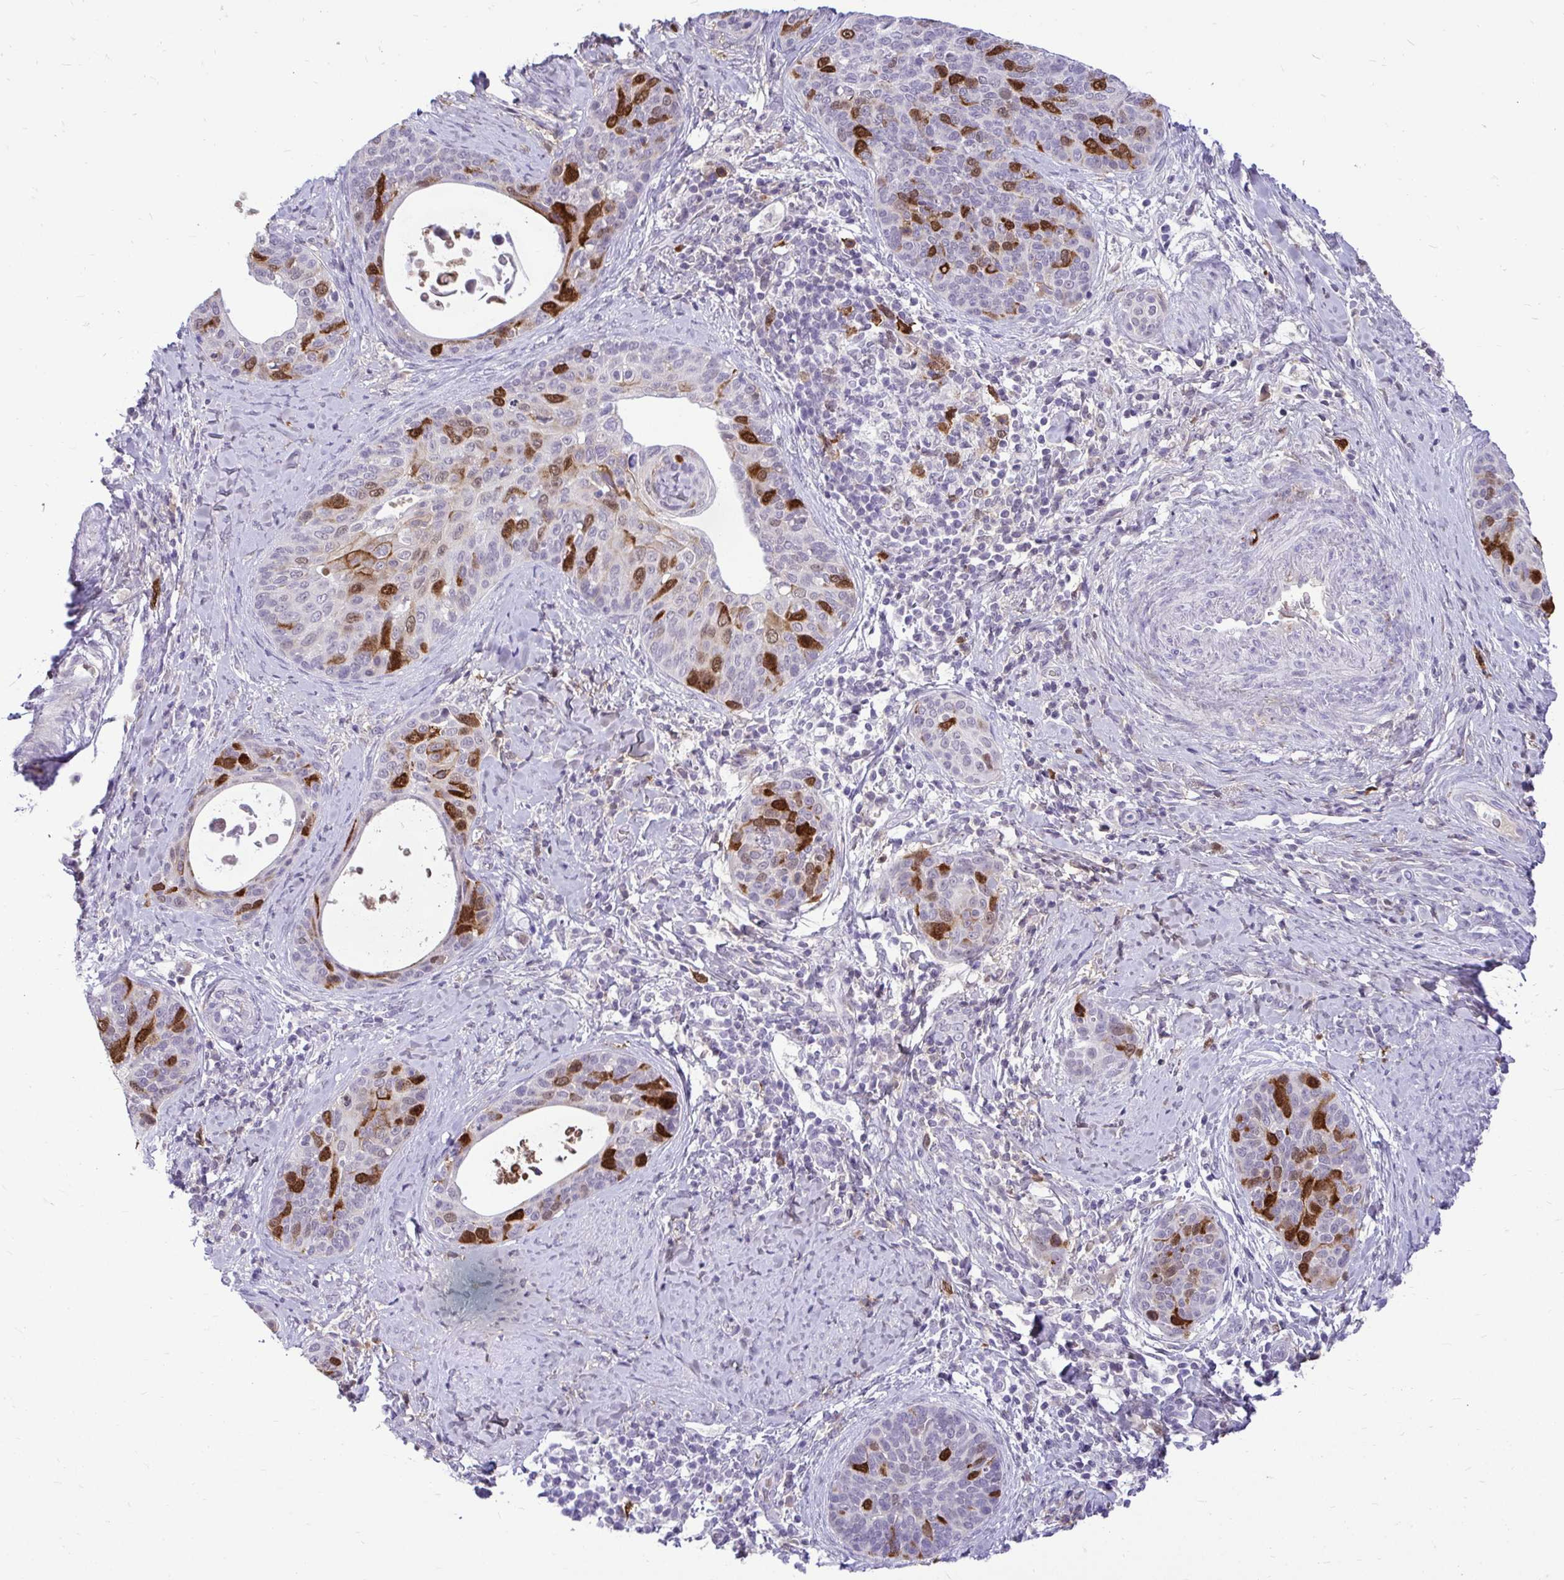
{"staining": {"intensity": "strong", "quantity": "<25%", "location": "cytoplasmic/membranous,nuclear"}, "tissue": "cervical cancer", "cell_type": "Tumor cells", "image_type": "cancer", "snomed": [{"axis": "morphology", "description": "Squamous cell carcinoma, NOS"}, {"axis": "topography", "description": "Cervix"}], "caption": "Protein analysis of cervical cancer (squamous cell carcinoma) tissue demonstrates strong cytoplasmic/membranous and nuclear expression in about <25% of tumor cells.", "gene": "CDC20", "patient": {"sex": "female", "age": 69}}